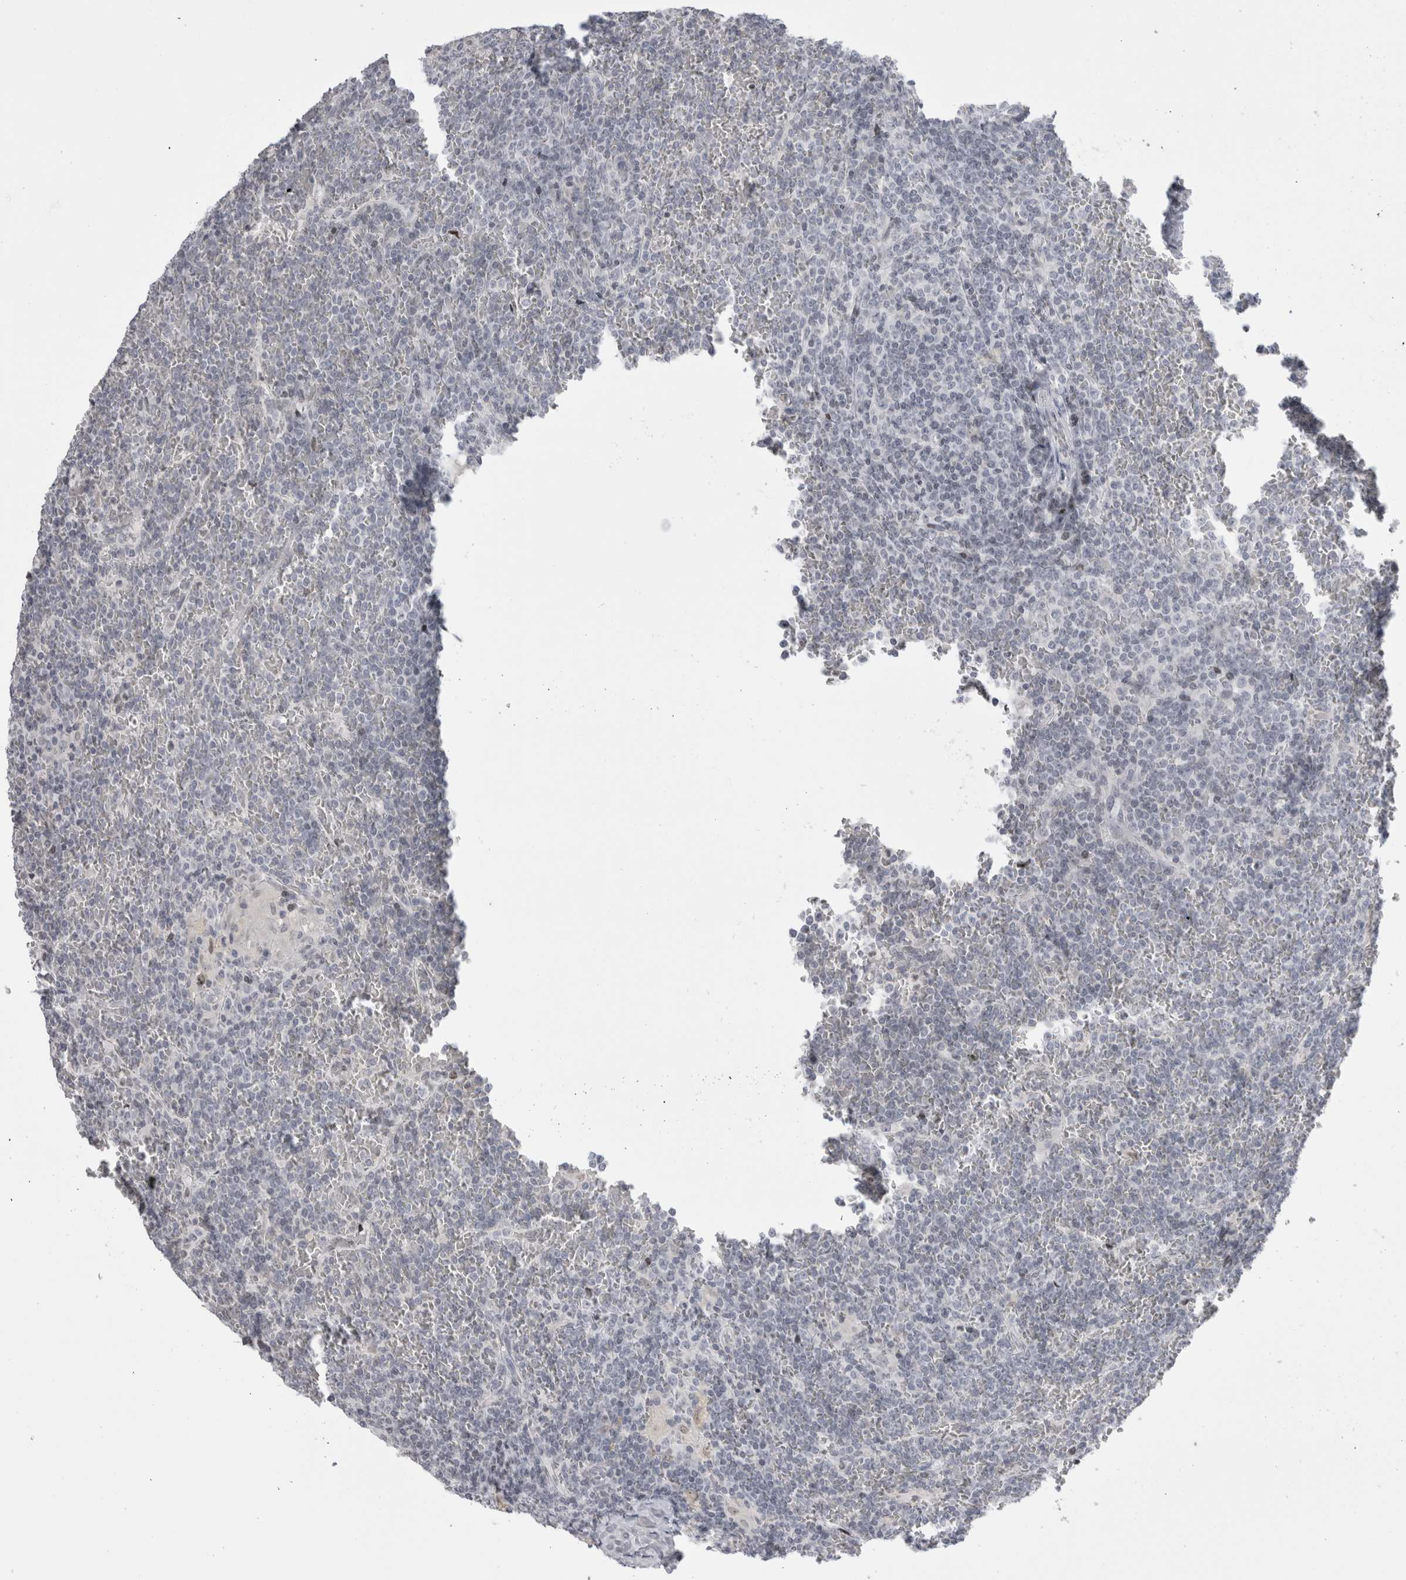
{"staining": {"intensity": "negative", "quantity": "none", "location": "none"}, "tissue": "lymphoma", "cell_type": "Tumor cells", "image_type": "cancer", "snomed": [{"axis": "morphology", "description": "Malignant lymphoma, non-Hodgkin's type, Low grade"}, {"axis": "topography", "description": "Spleen"}], "caption": "Immunohistochemistry (IHC) histopathology image of human malignant lymphoma, non-Hodgkin's type (low-grade) stained for a protein (brown), which shows no positivity in tumor cells. (DAB immunohistochemistry visualized using brightfield microscopy, high magnification).", "gene": "FNDC8", "patient": {"sex": "female", "age": 19}}